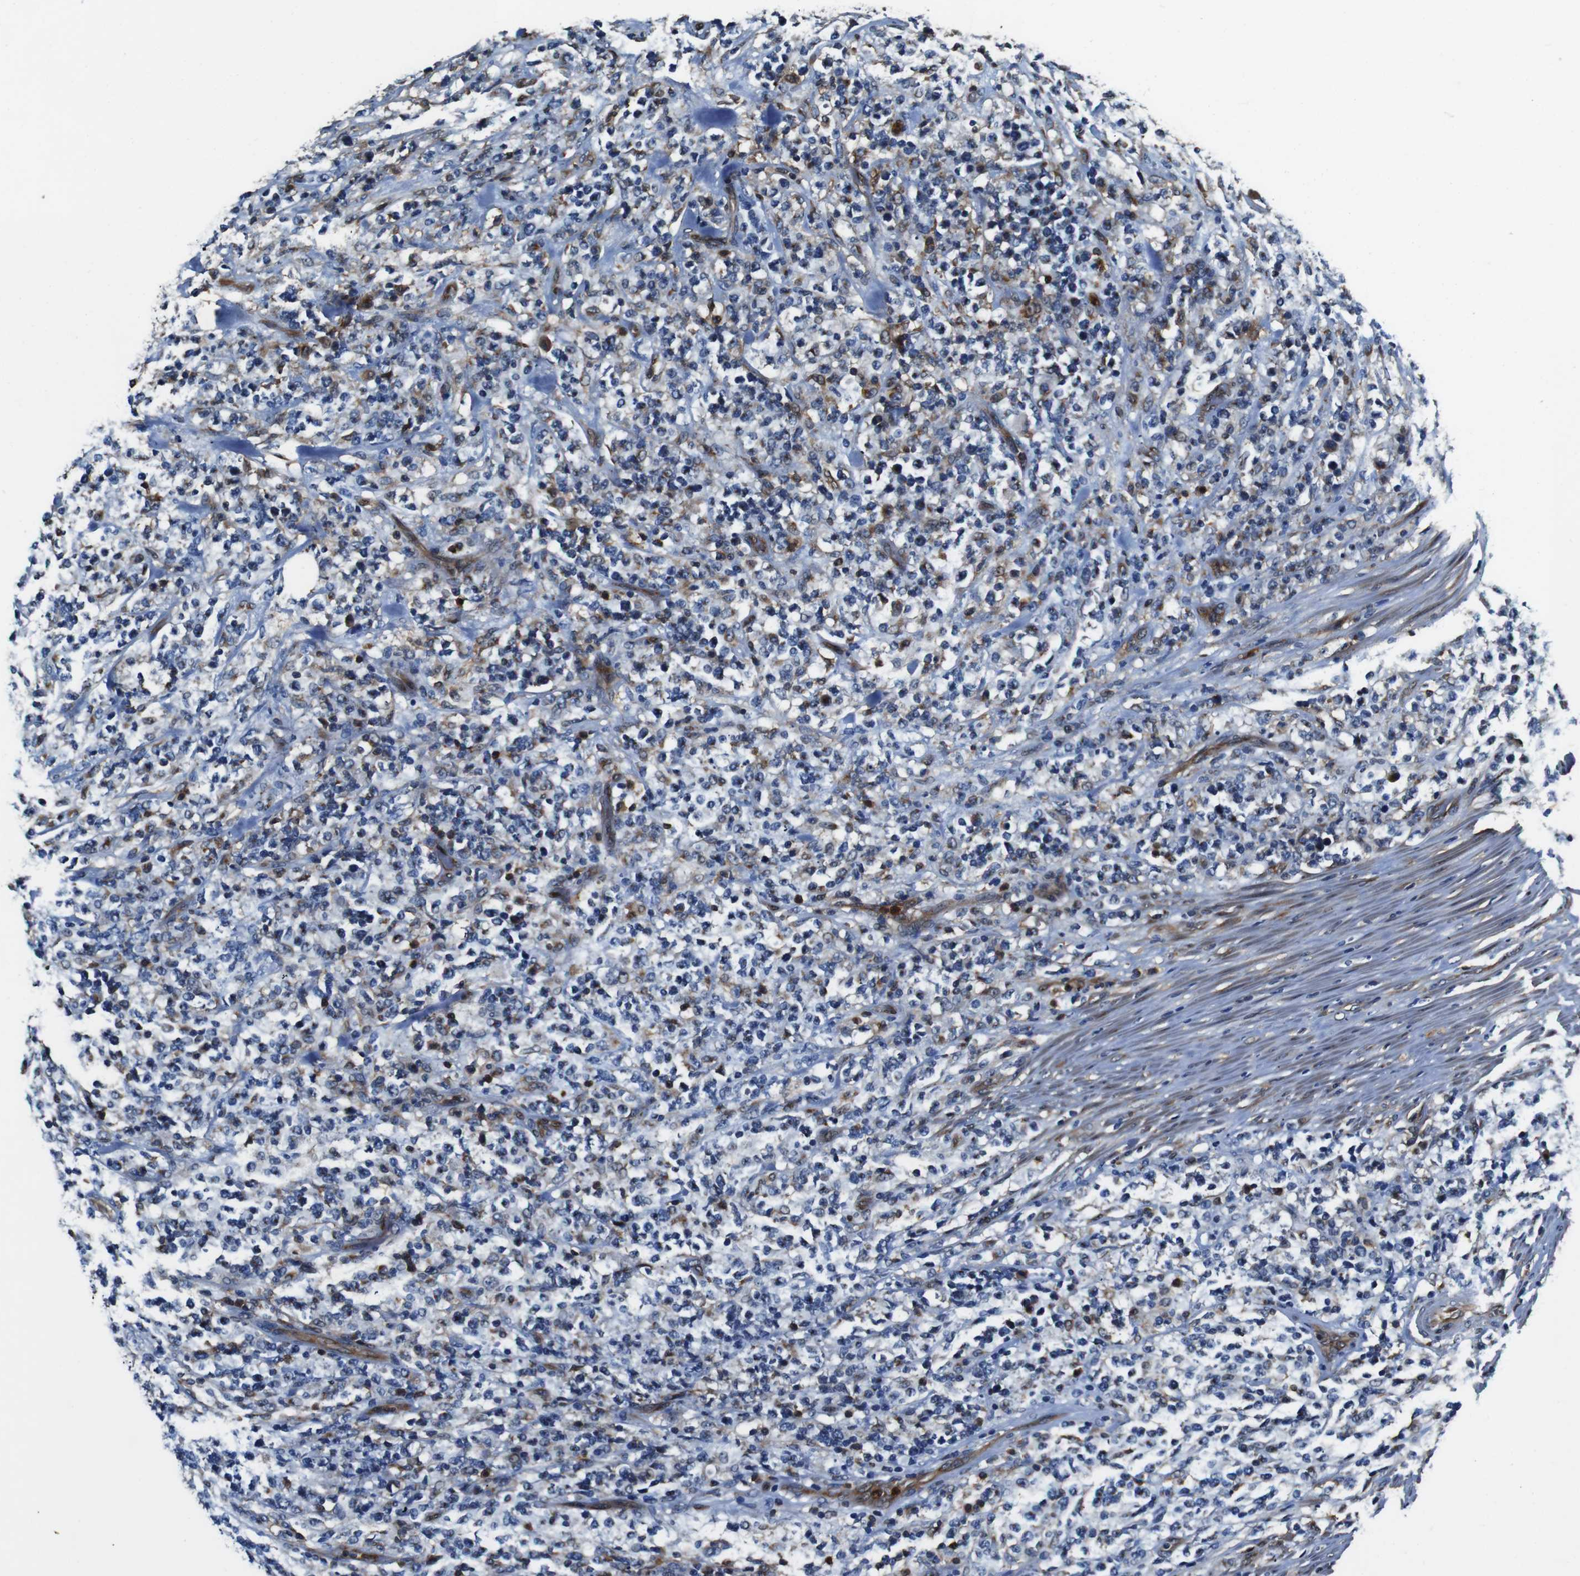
{"staining": {"intensity": "negative", "quantity": "none", "location": "none"}, "tissue": "lymphoma", "cell_type": "Tumor cells", "image_type": "cancer", "snomed": [{"axis": "morphology", "description": "Malignant lymphoma, non-Hodgkin's type, High grade"}, {"axis": "topography", "description": "Soft tissue"}], "caption": "Immunohistochemistry histopathology image of neoplastic tissue: human malignant lymphoma, non-Hodgkin's type (high-grade) stained with DAB (3,3'-diaminobenzidine) displays no significant protein staining in tumor cells. (DAB IHC with hematoxylin counter stain).", "gene": "ANXA1", "patient": {"sex": "male", "age": 18}}